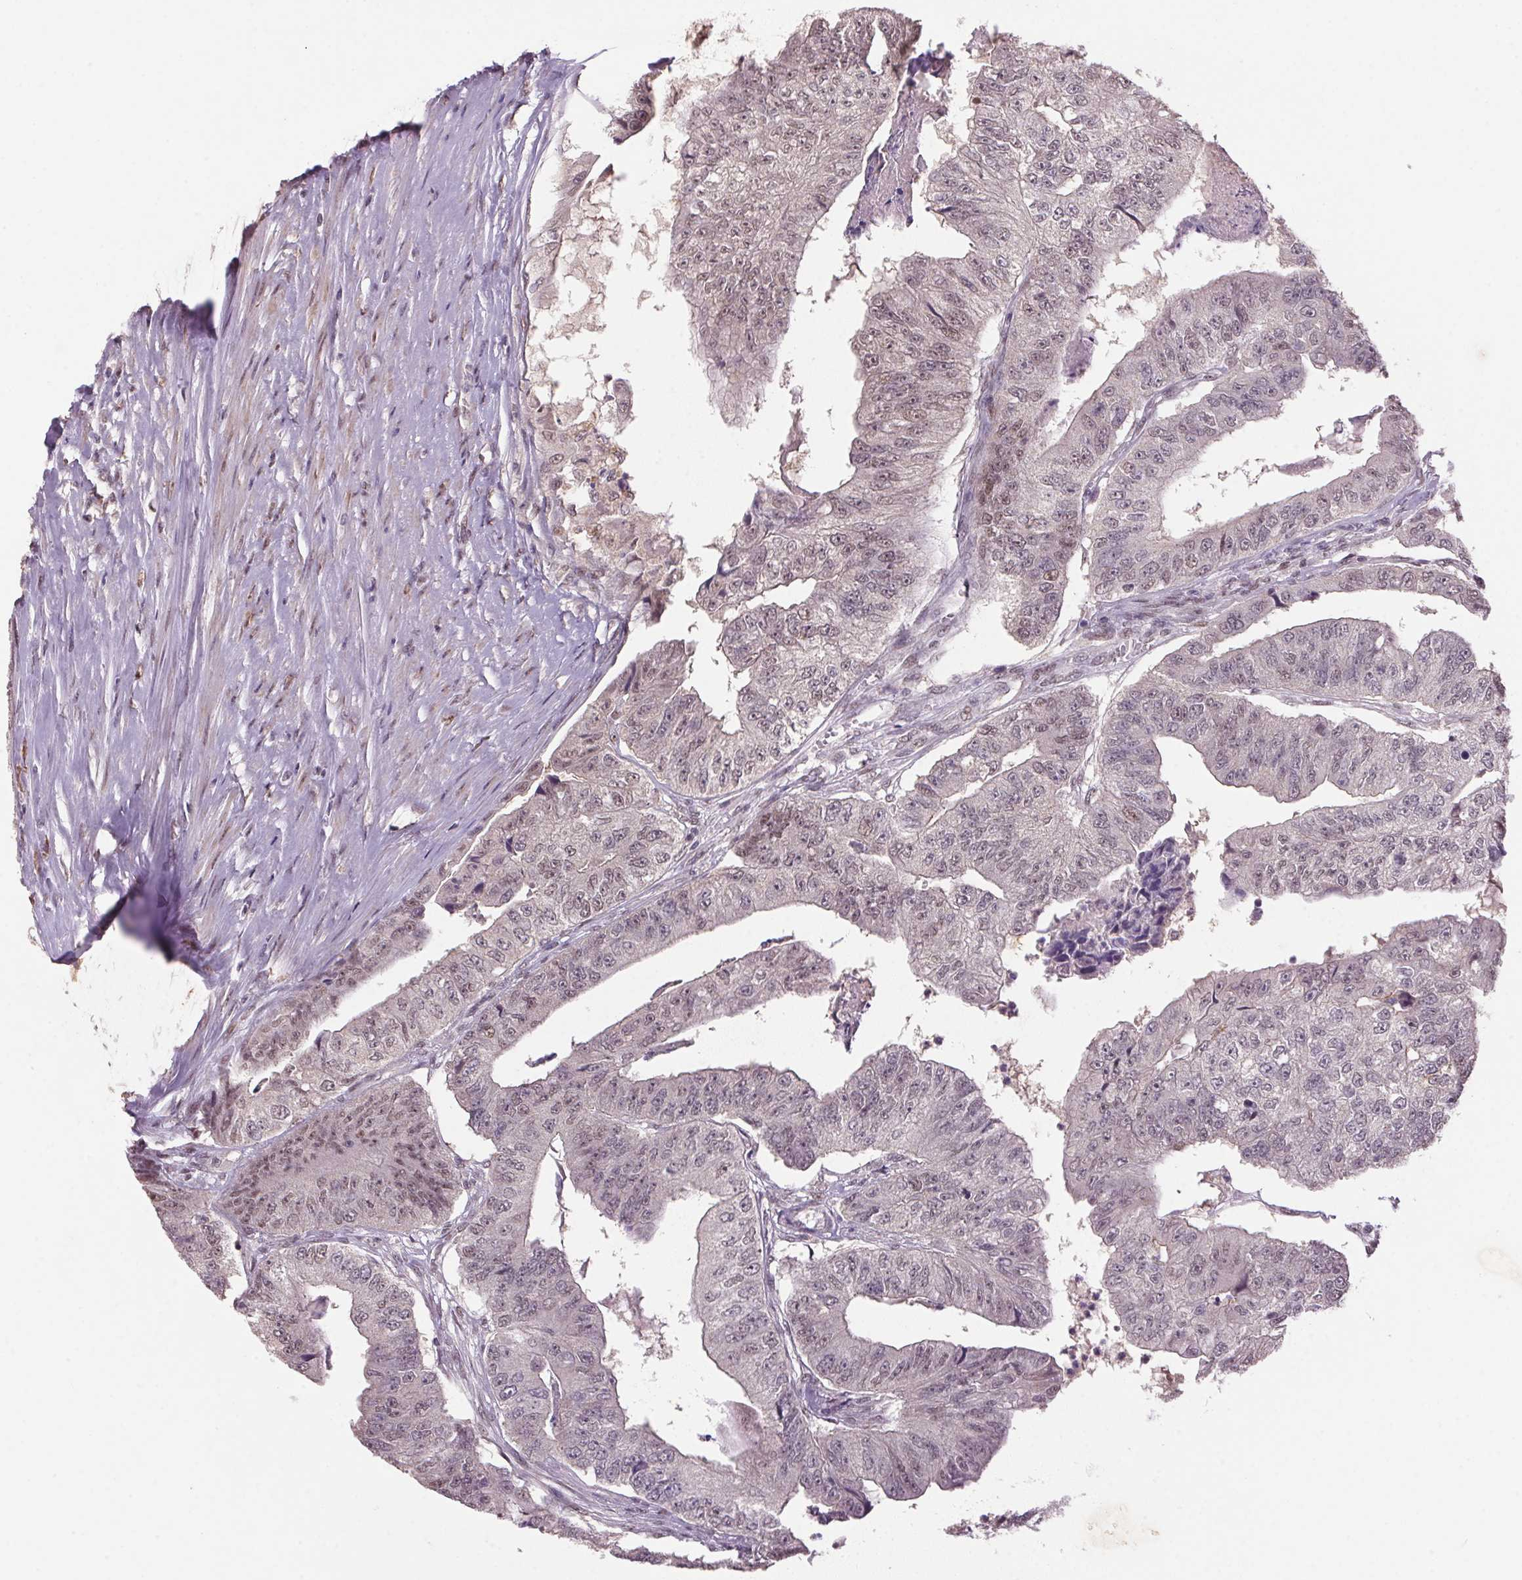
{"staining": {"intensity": "weak", "quantity": "25%-75%", "location": "nuclear"}, "tissue": "colorectal cancer", "cell_type": "Tumor cells", "image_type": "cancer", "snomed": [{"axis": "morphology", "description": "Adenocarcinoma, NOS"}, {"axis": "topography", "description": "Colon"}], "caption": "This image demonstrates immunohistochemistry staining of human colorectal cancer (adenocarcinoma), with low weak nuclear expression in approximately 25%-75% of tumor cells.", "gene": "ZBTB4", "patient": {"sex": "female", "age": 67}}